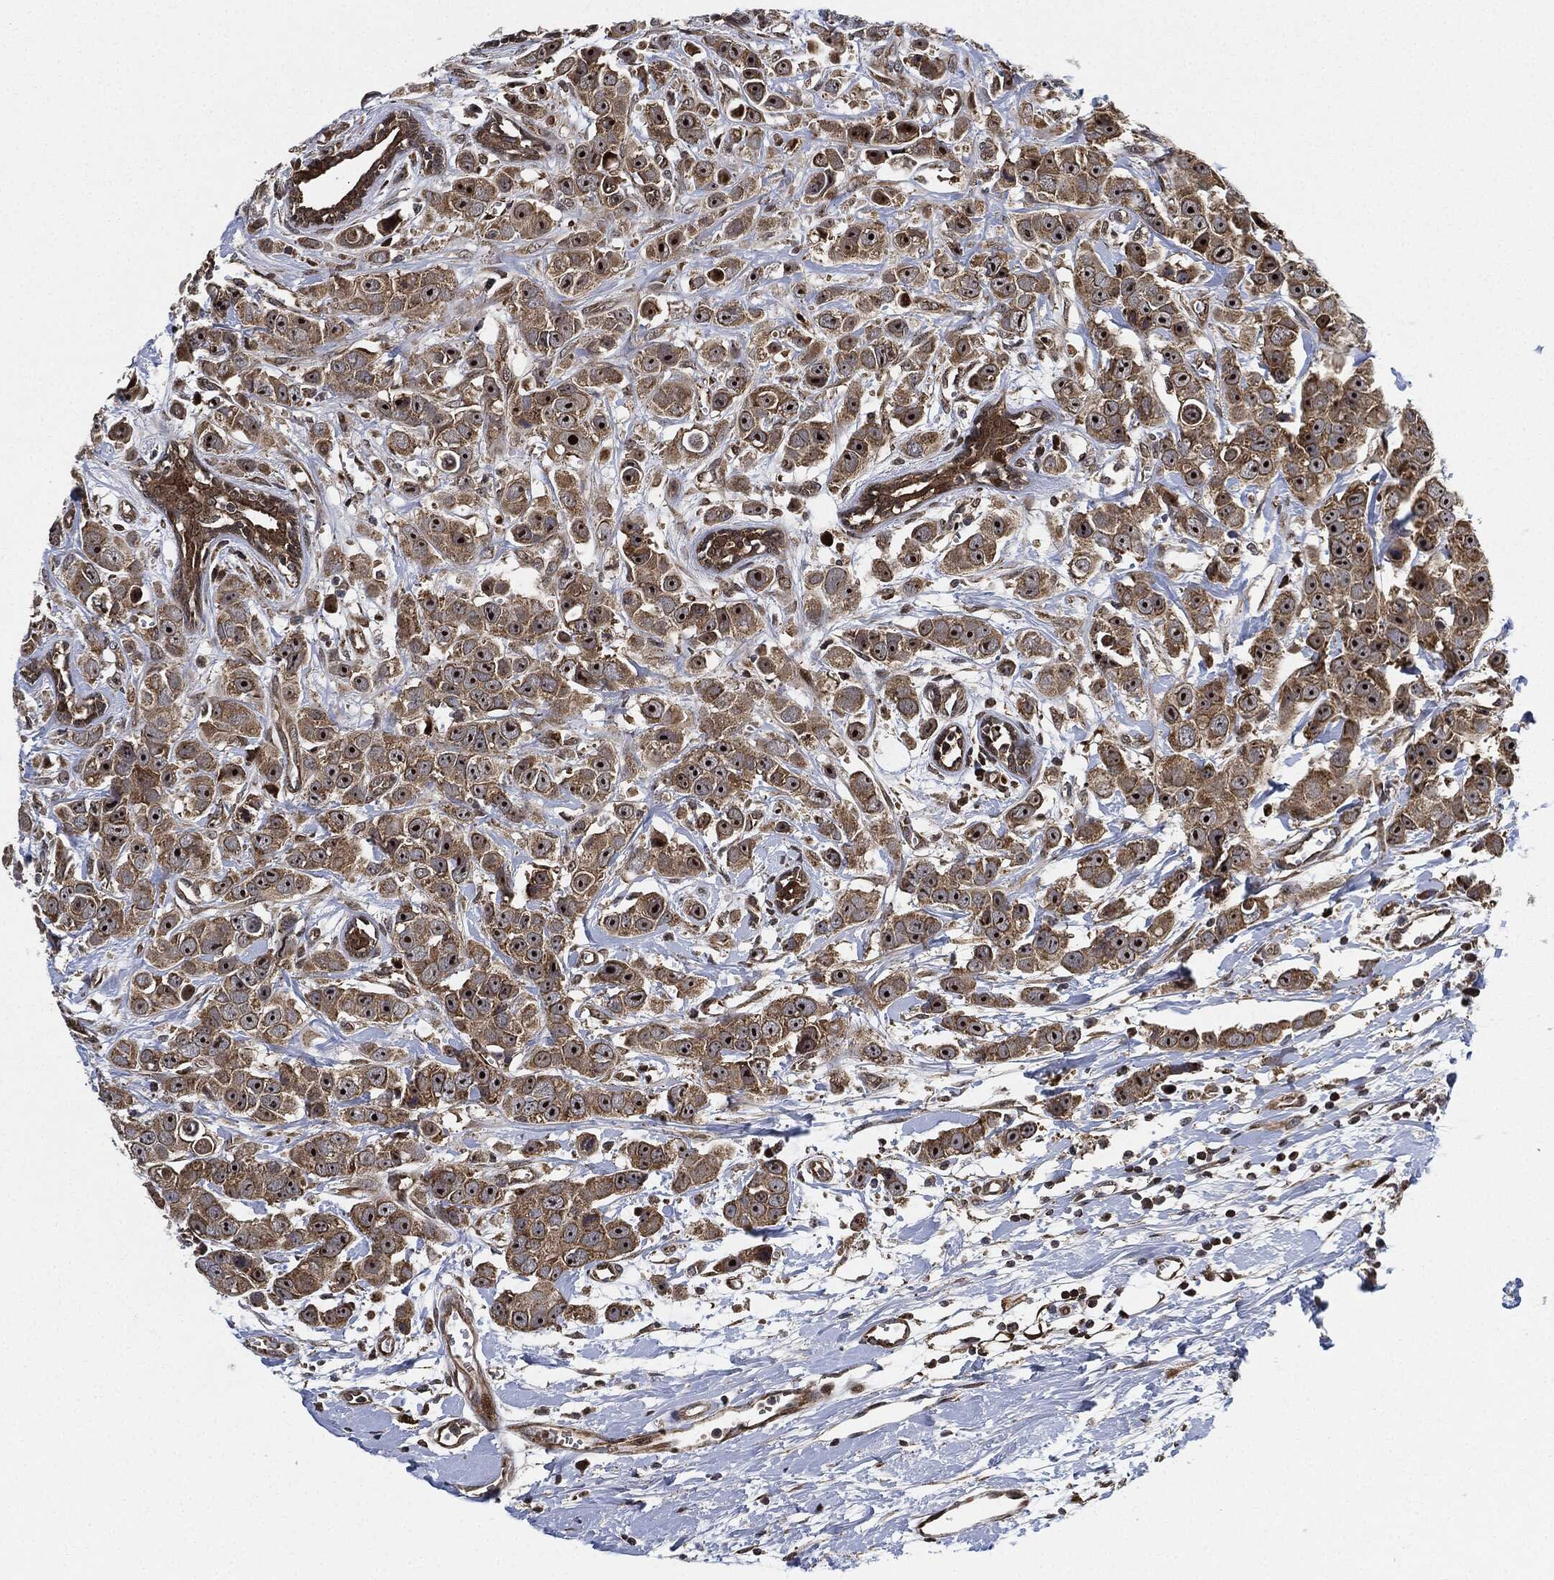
{"staining": {"intensity": "moderate", "quantity": ">75%", "location": "cytoplasmic/membranous,nuclear"}, "tissue": "breast cancer", "cell_type": "Tumor cells", "image_type": "cancer", "snomed": [{"axis": "morphology", "description": "Duct carcinoma"}, {"axis": "topography", "description": "Breast"}], "caption": "This histopathology image reveals breast invasive ductal carcinoma stained with immunohistochemistry to label a protein in brown. The cytoplasmic/membranous and nuclear of tumor cells show moderate positivity for the protein. Nuclei are counter-stained blue.", "gene": "RNASEL", "patient": {"sex": "female", "age": 35}}